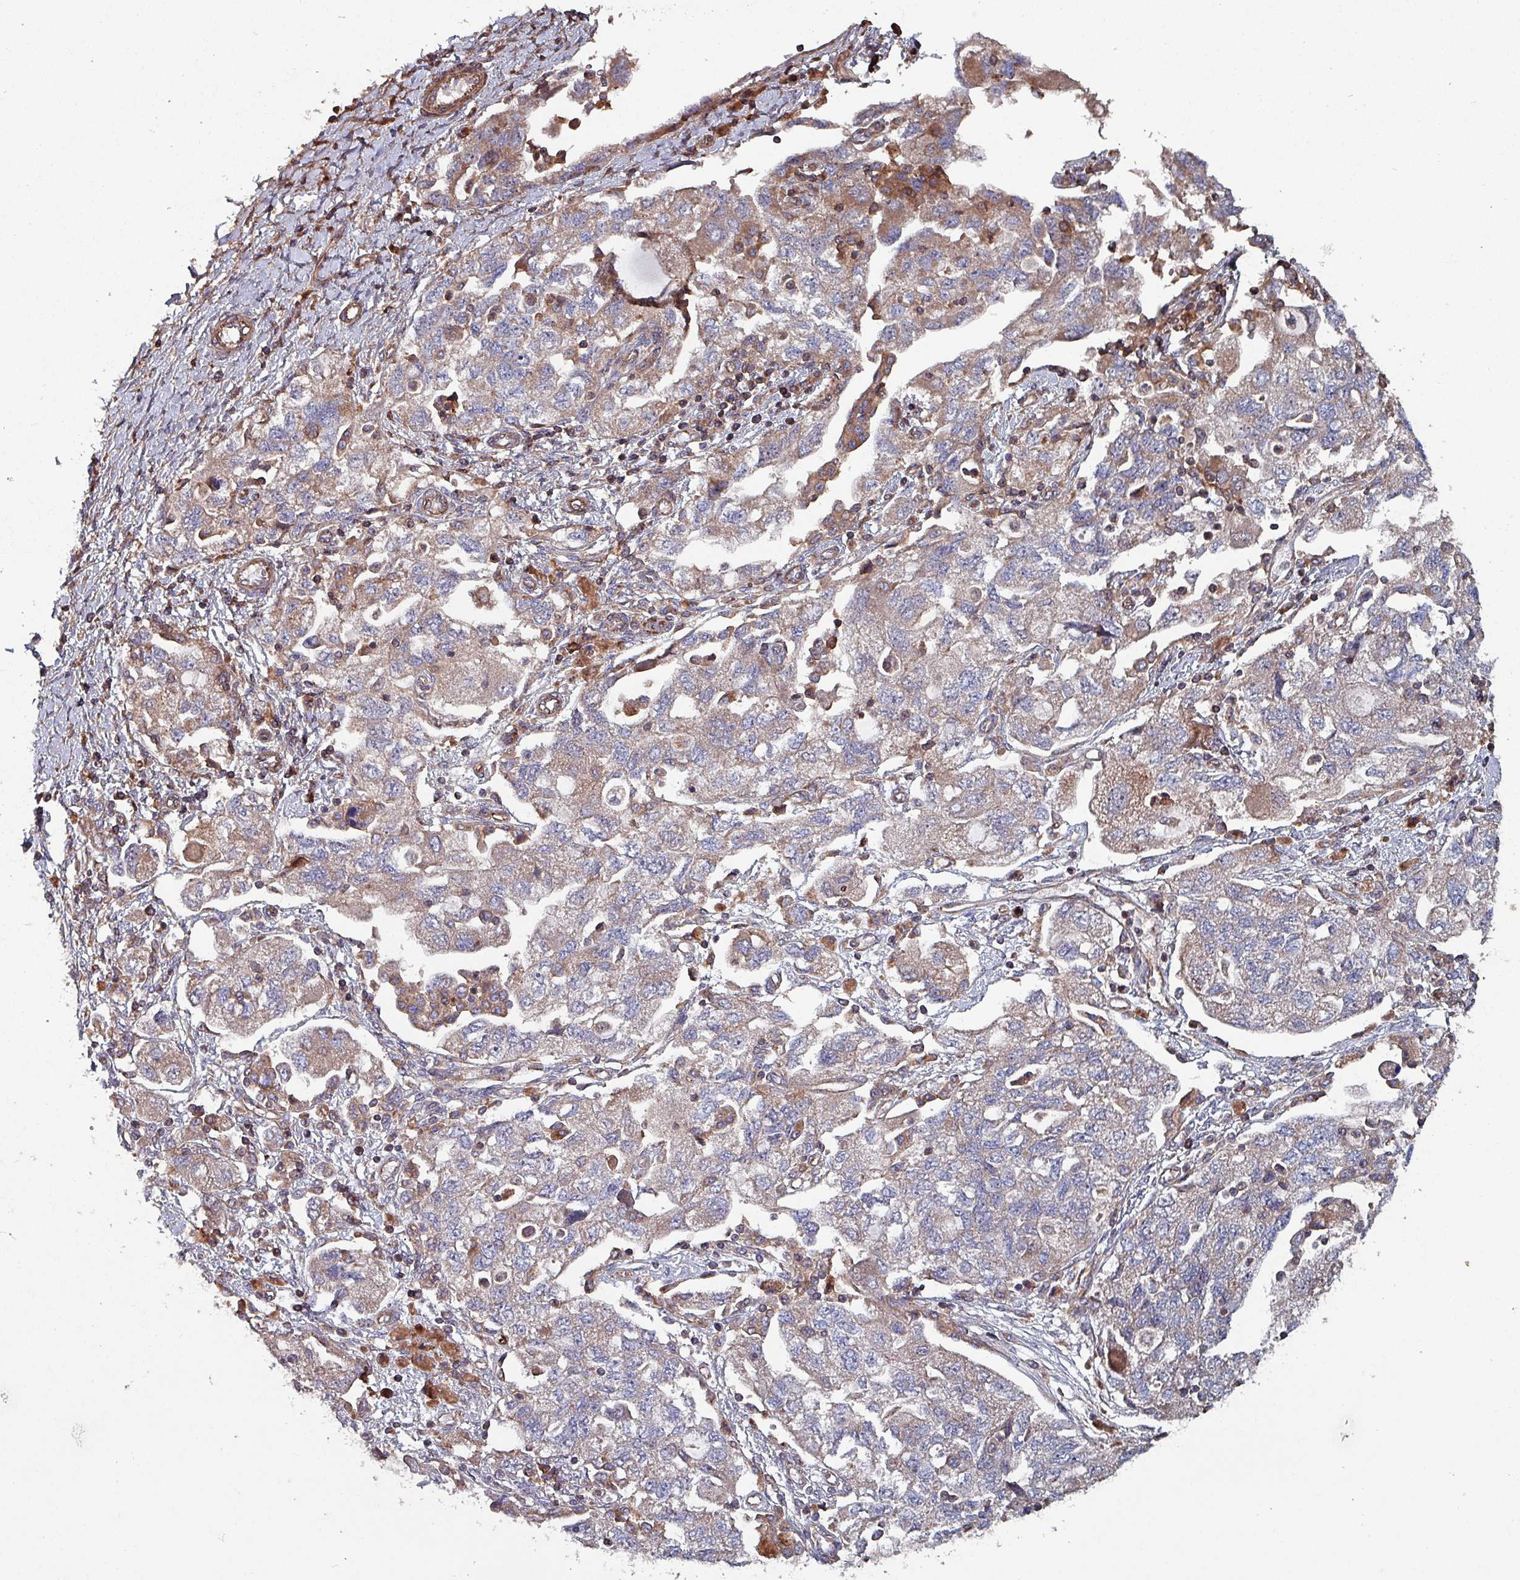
{"staining": {"intensity": "weak", "quantity": "<25%", "location": "cytoplasmic/membranous"}, "tissue": "ovarian cancer", "cell_type": "Tumor cells", "image_type": "cancer", "snomed": [{"axis": "morphology", "description": "Carcinoma, NOS"}, {"axis": "morphology", "description": "Cystadenocarcinoma, serous, NOS"}, {"axis": "topography", "description": "Ovary"}], "caption": "An image of human carcinoma (ovarian) is negative for staining in tumor cells.", "gene": "ANO10", "patient": {"sex": "female", "age": 69}}